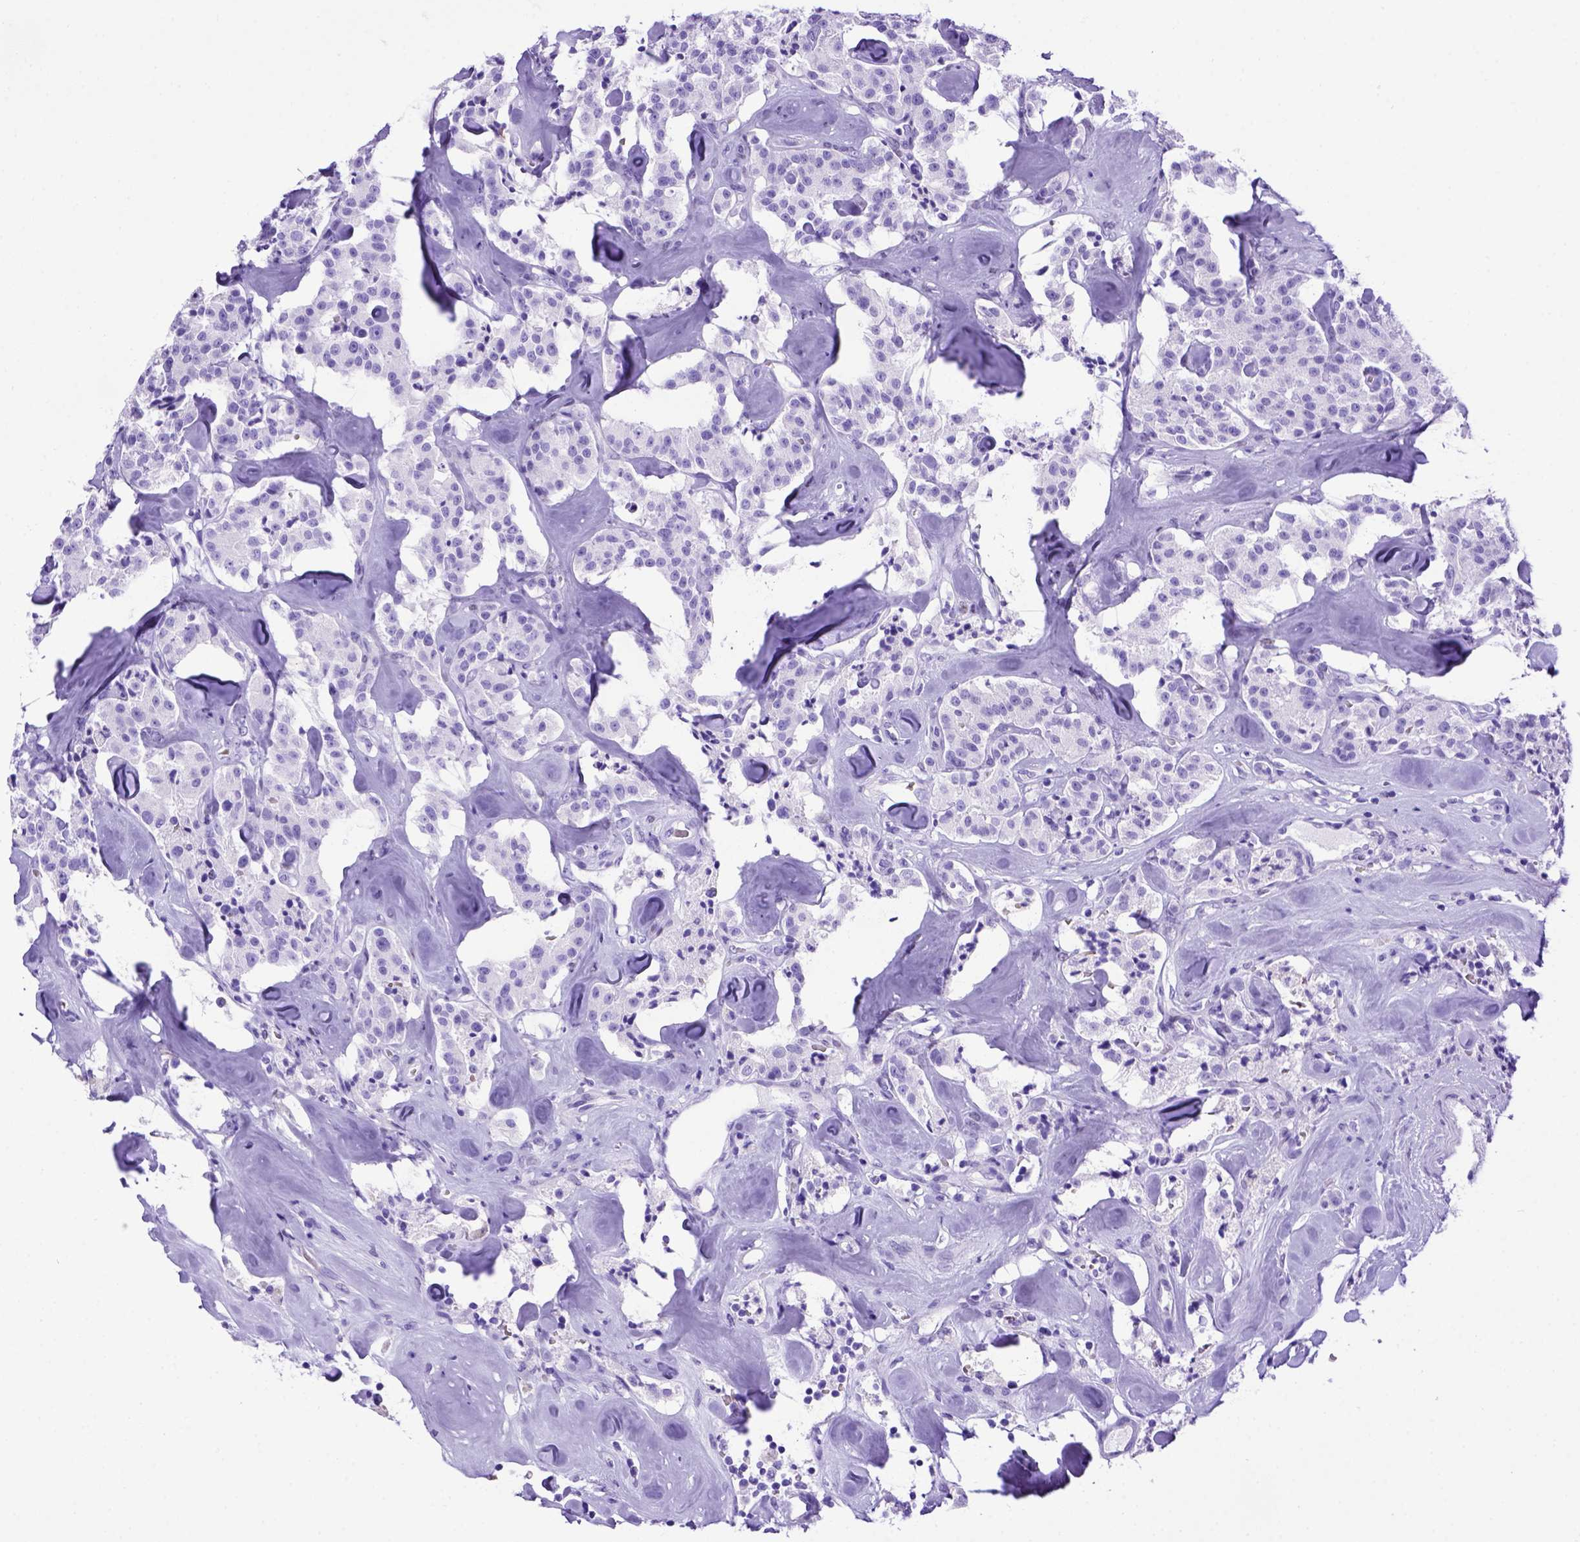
{"staining": {"intensity": "negative", "quantity": "none", "location": "none"}, "tissue": "carcinoid", "cell_type": "Tumor cells", "image_type": "cancer", "snomed": [{"axis": "morphology", "description": "Carcinoid, malignant, NOS"}, {"axis": "topography", "description": "Pancreas"}], "caption": "This image is of carcinoid stained with IHC to label a protein in brown with the nuclei are counter-stained blue. There is no staining in tumor cells. (Brightfield microscopy of DAB (3,3'-diaminobenzidine) immunohistochemistry (IHC) at high magnification).", "gene": "MEOX2", "patient": {"sex": "male", "age": 41}}